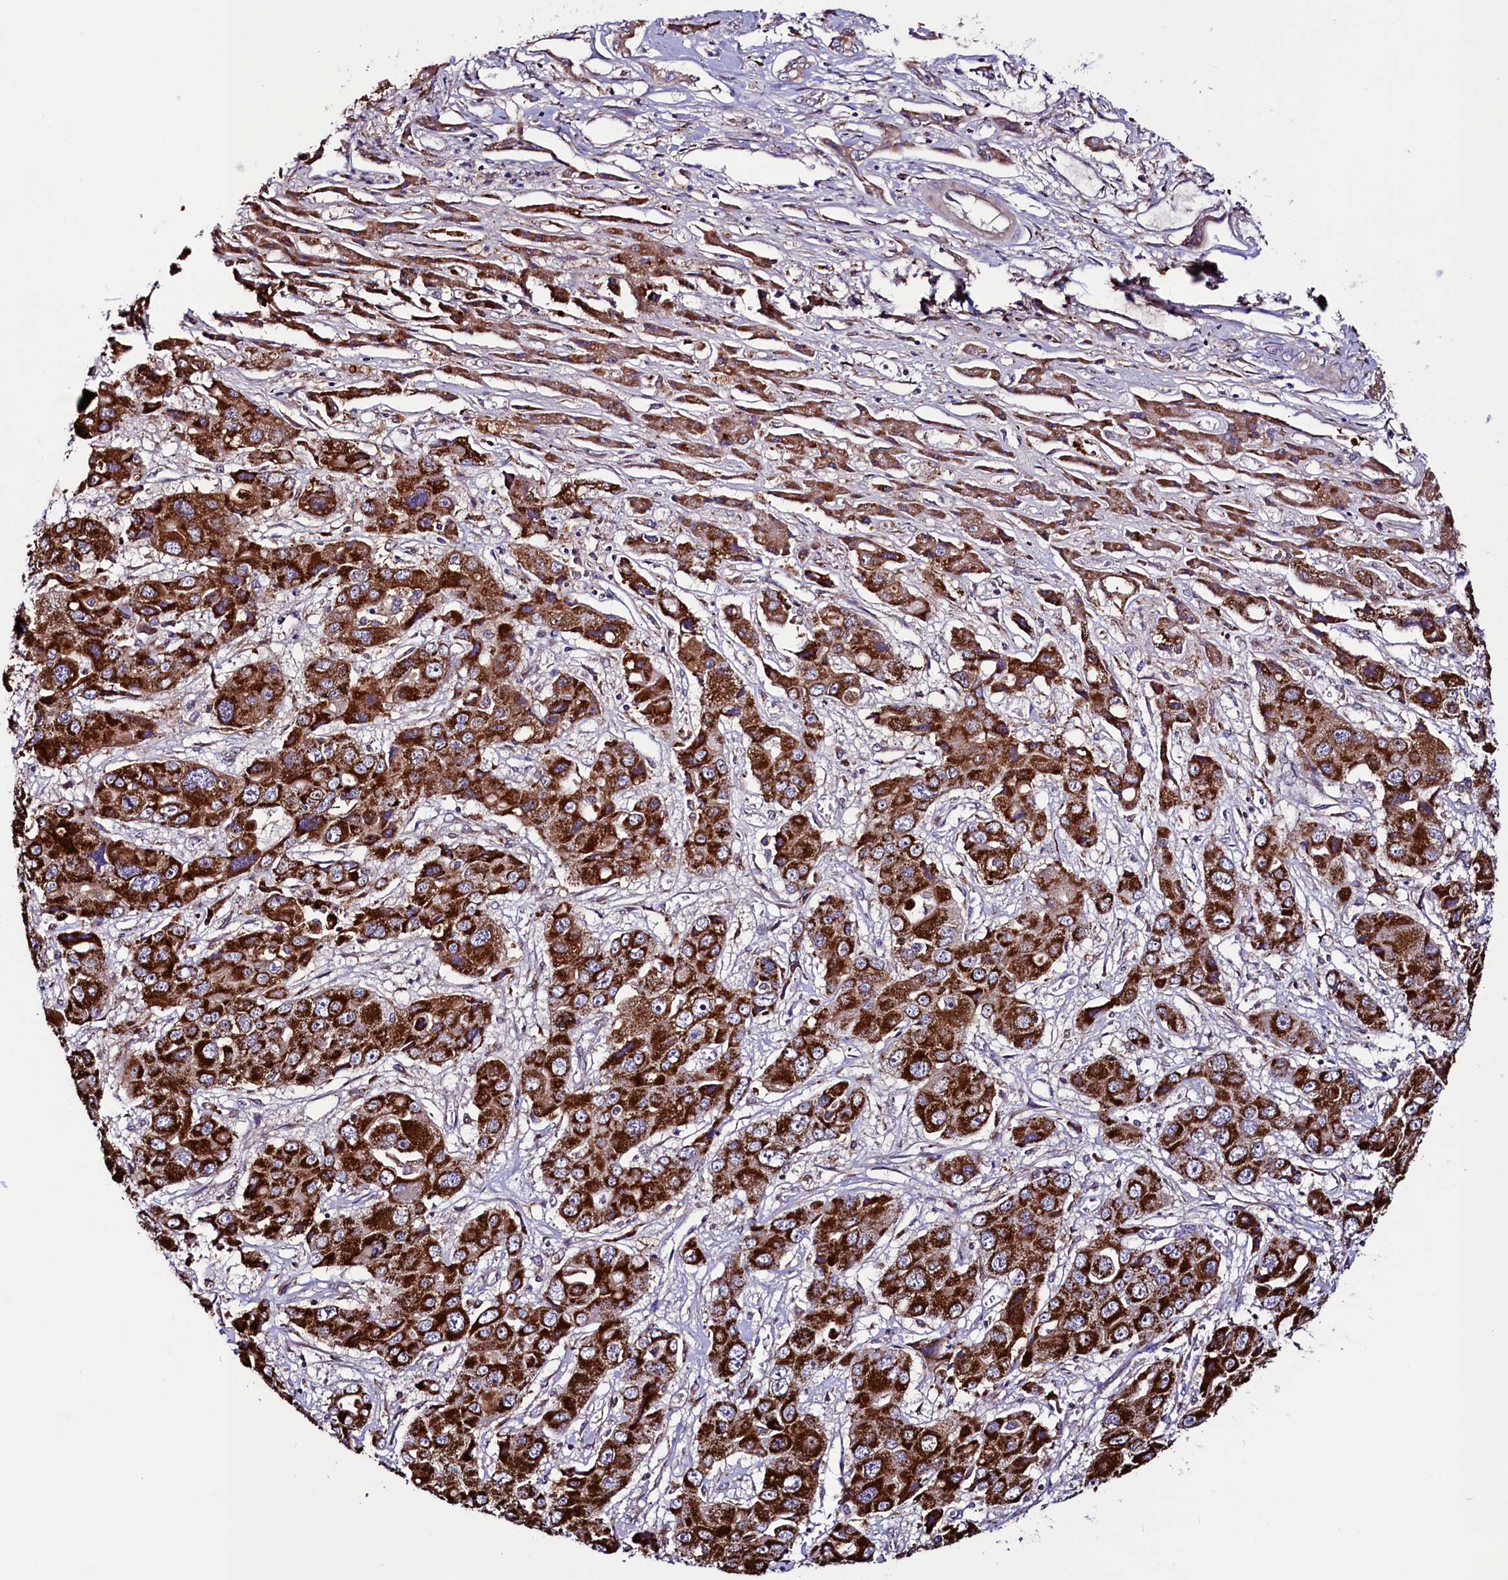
{"staining": {"intensity": "strong", "quantity": ">75%", "location": "cytoplasmic/membranous"}, "tissue": "liver cancer", "cell_type": "Tumor cells", "image_type": "cancer", "snomed": [{"axis": "morphology", "description": "Cholangiocarcinoma"}, {"axis": "topography", "description": "Liver"}], "caption": "Tumor cells display strong cytoplasmic/membranous staining in about >75% of cells in liver cholangiocarcinoma.", "gene": "STARD5", "patient": {"sex": "male", "age": 67}}